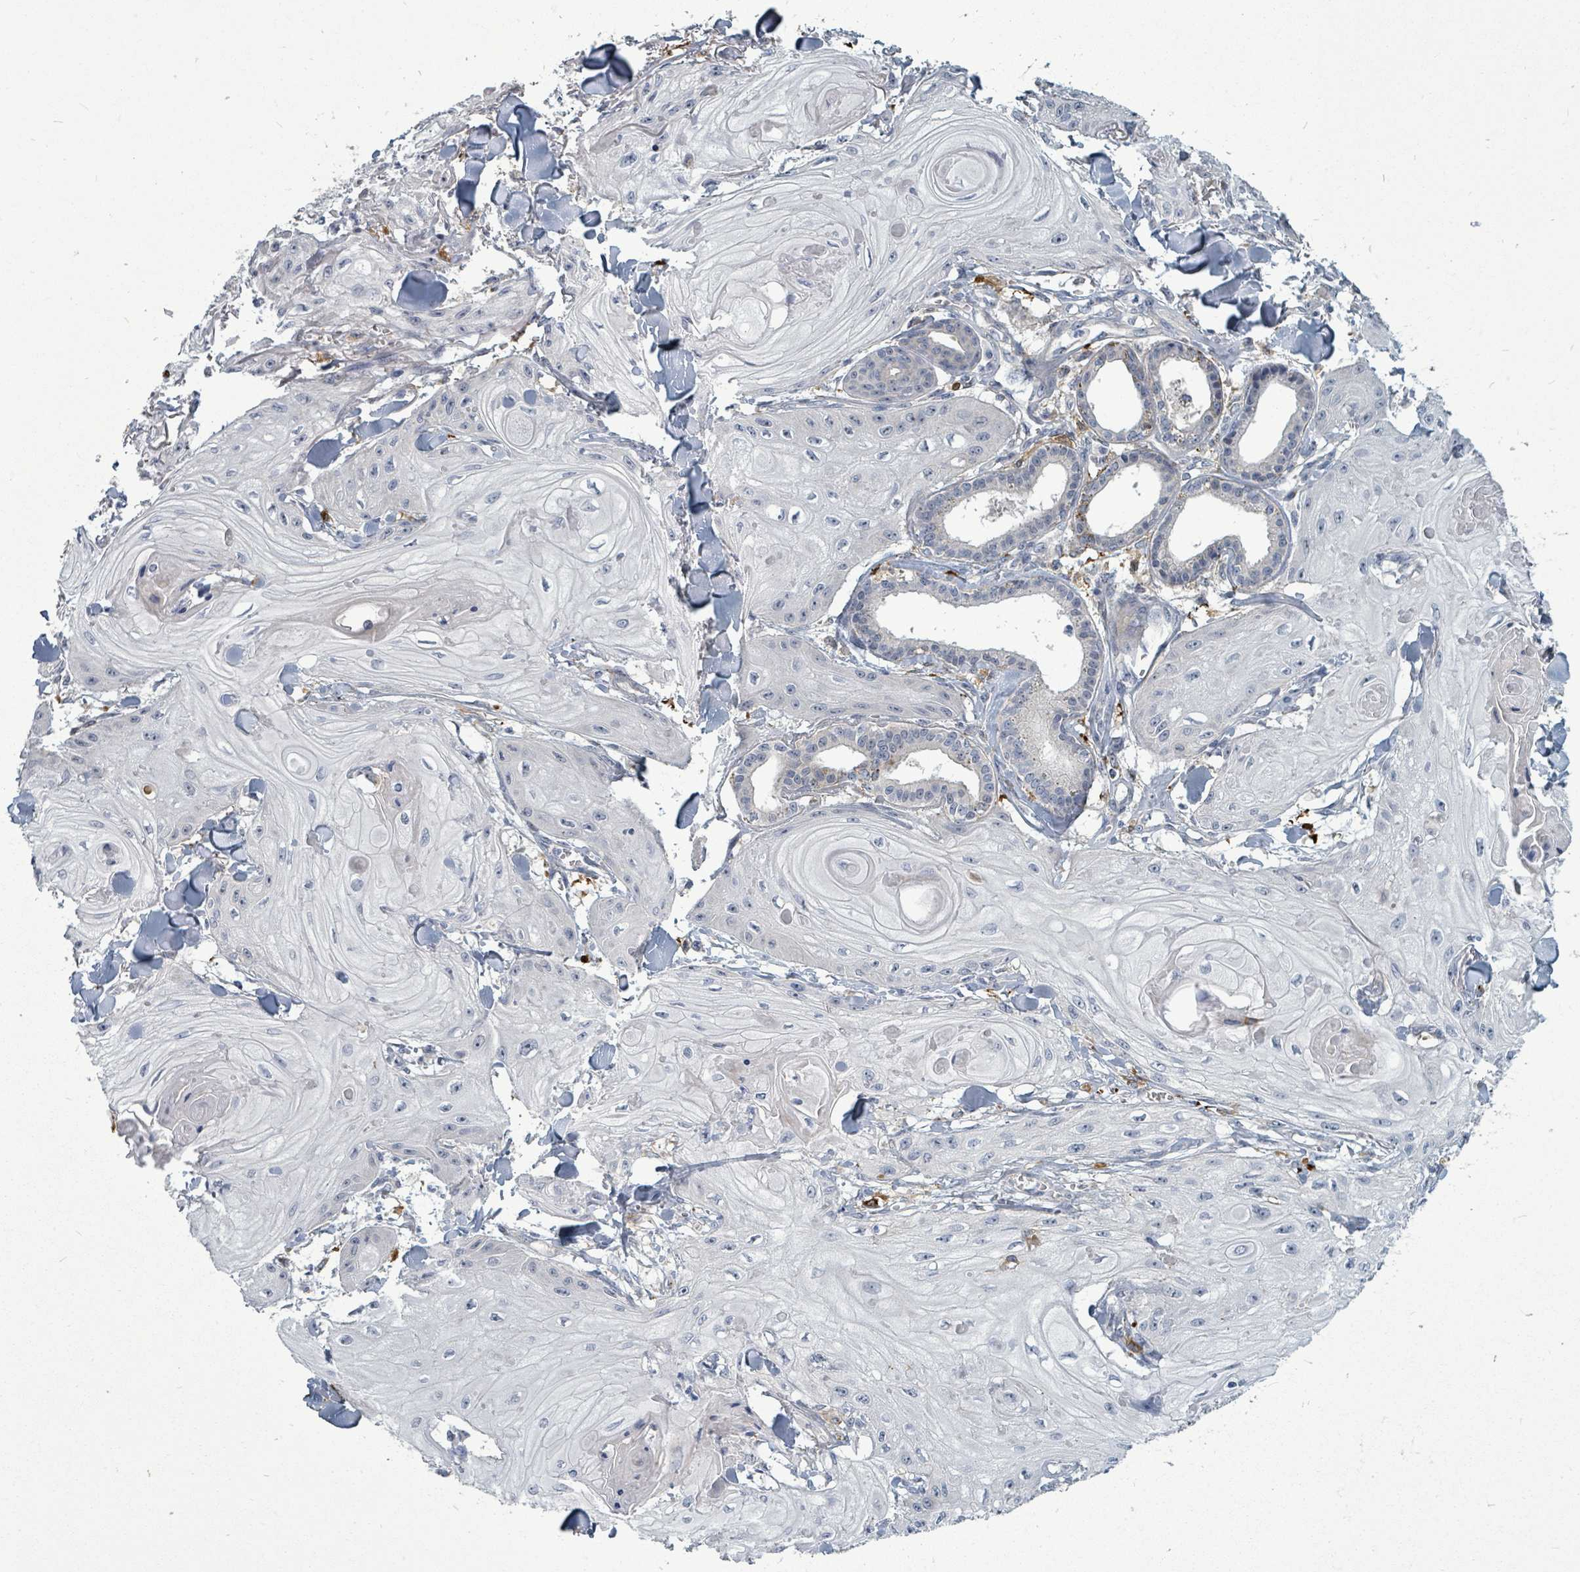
{"staining": {"intensity": "negative", "quantity": "none", "location": "none"}, "tissue": "skin cancer", "cell_type": "Tumor cells", "image_type": "cancer", "snomed": [{"axis": "morphology", "description": "Squamous cell carcinoma, NOS"}, {"axis": "topography", "description": "Skin"}], "caption": "Tumor cells are negative for protein expression in human skin cancer (squamous cell carcinoma).", "gene": "TRDMT1", "patient": {"sex": "male", "age": 74}}